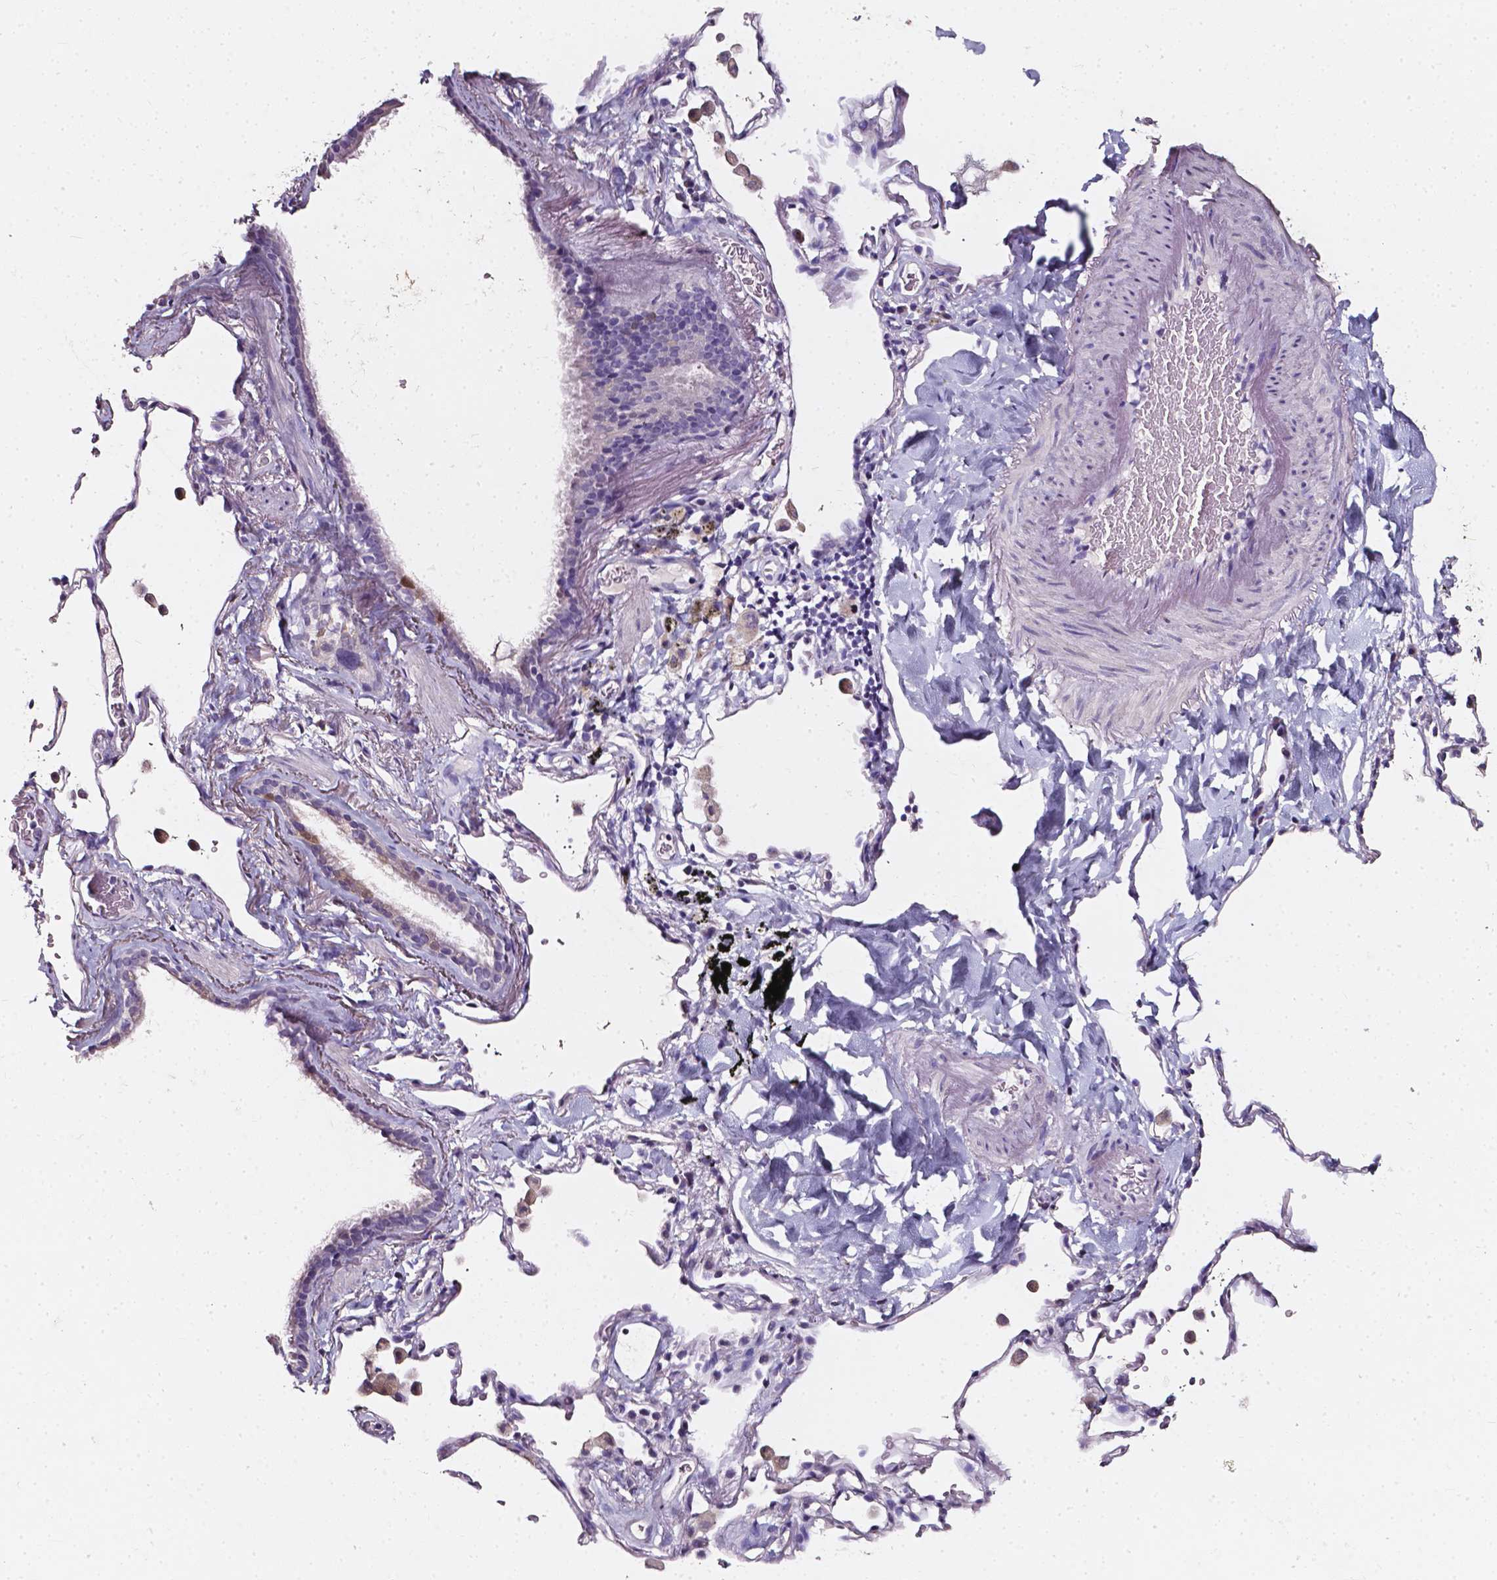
{"staining": {"intensity": "negative", "quantity": "none", "location": "none"}, "tissue": "bronchus", "cell_type": "Respiratory epithelial cells", "image_type": "normal", "snomed": [{"axis": "morphology", "description": "Normal tissue, NOS"}, {"axis": "topography", "description": "Bronchus"}, {"axis": "topography", "description": "Lung"}], "caption": "An immunohistochemistry (IHC) photomicrograph of benign bronchus is shown. There is no staining in respiratory epithelial cells of bronchus. Nuclei are stained in blue.", "gene": "AKR1B10", "patient": {"sex": "male", "age": 54}}